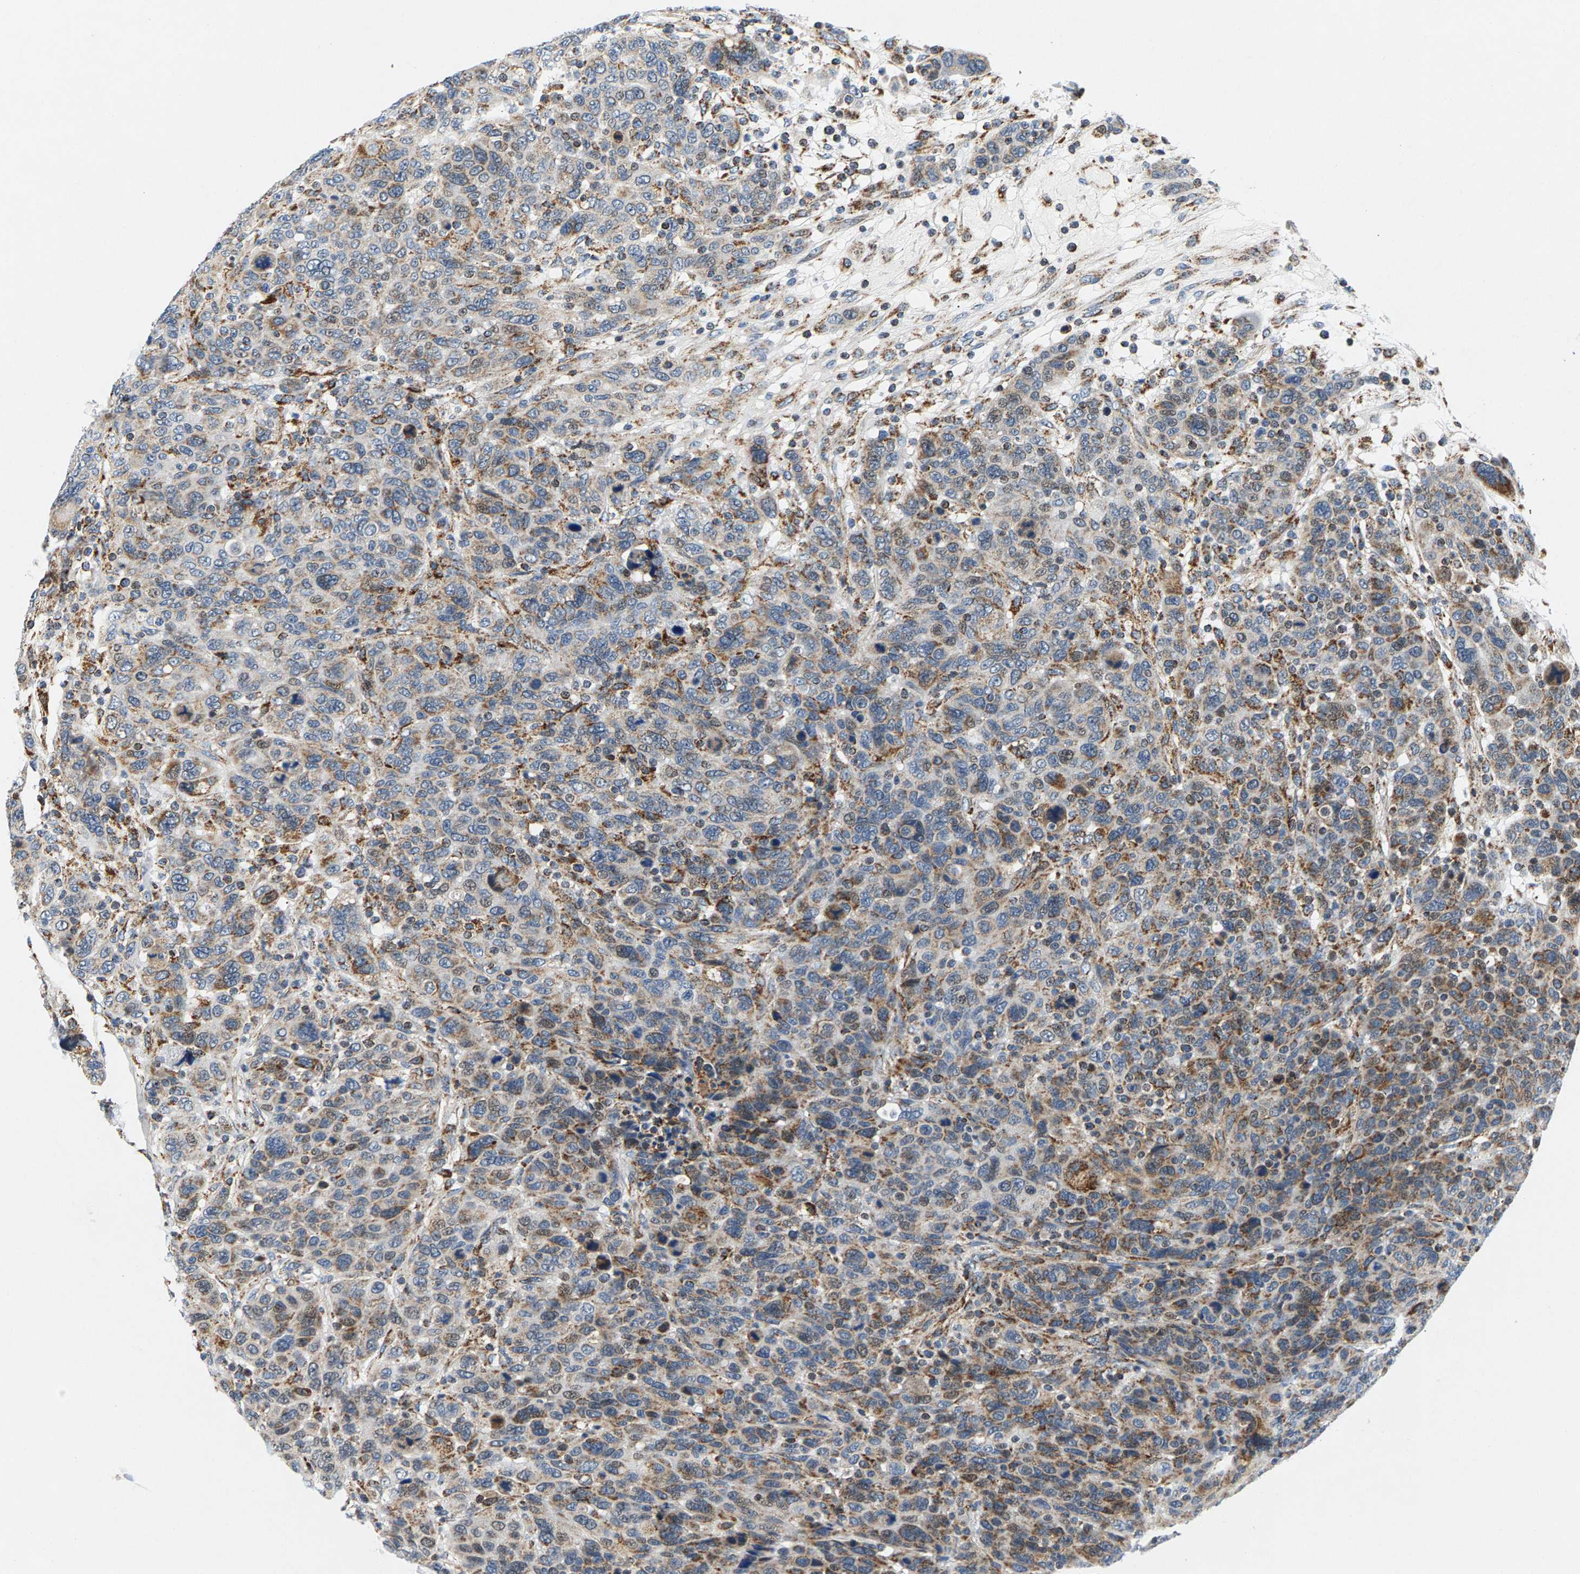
{"staining": {"intensity": "moderate", "quantity": ">75%", "location": "cytoplasmic/membranous"}, "tissue": "breast cancer", "cell_type": "Tumor cells", "image_type": "cancer", "snomed": [{"axis": "morphology", "description": "Duct carcinoma"}, {"axis": "topography", "description": "Breast"}], "caption": "Protein analysis of intraductal carcinoma (breast) tissue shows moderate cytoplasmic/membranous positivity in approximately >75% of tumor cells.", "gene": "PDE1A", "patient": {"sex": "female", "age": 37}}